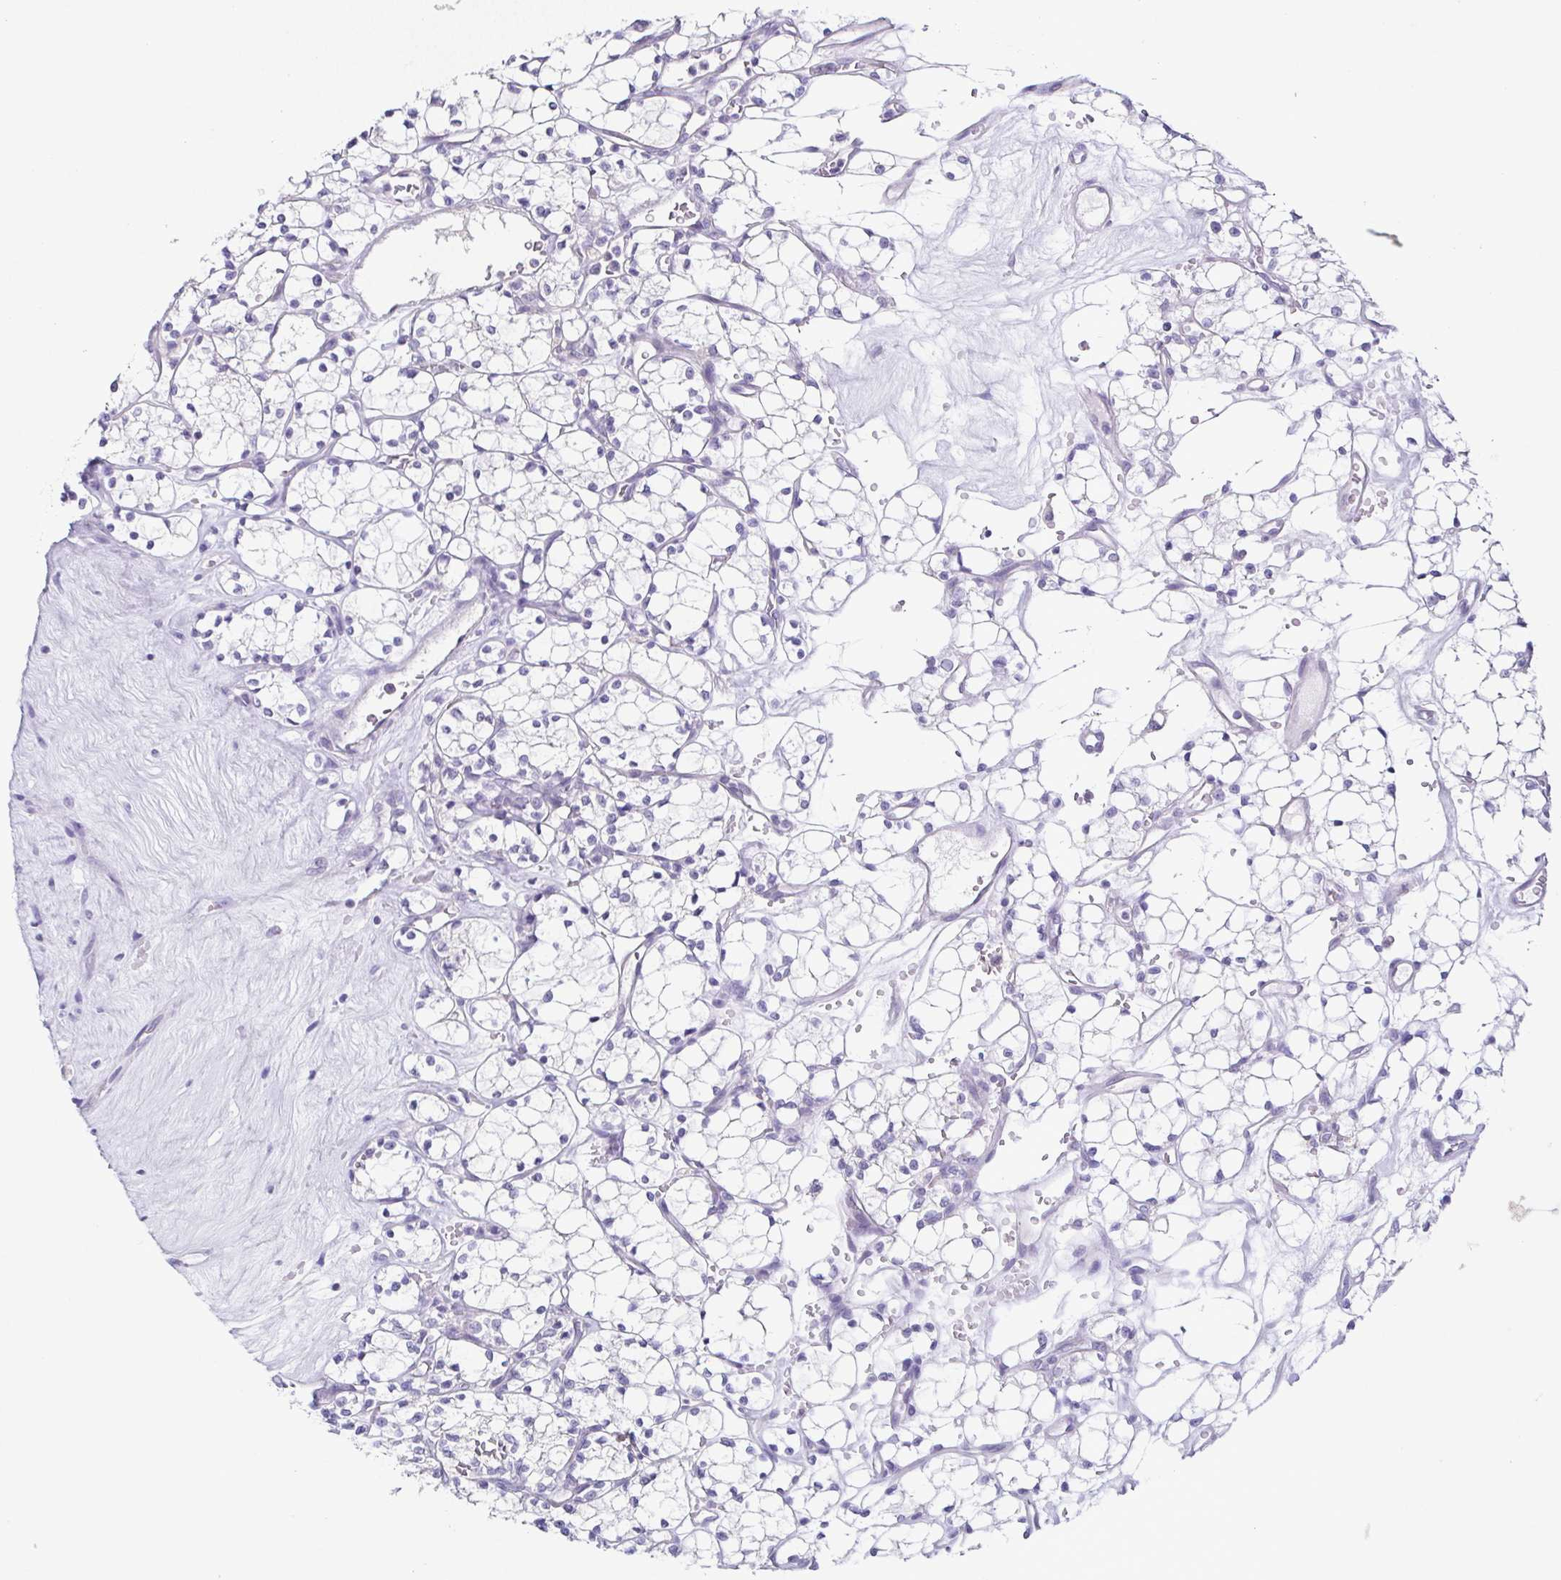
{"staining": {"intensity": "negative", "quantity": "none", "location": "none"}, "tissue": "renal cancer", "cell_type": "Tumor cells", "image_type": "cancer", "snomed": [{"axis": "morphology", "description": "Adenocarcinoma, NOS"}, {"axis": "topography", "description": "Kidney"}], "caption": "DAB (3,3'-diaminobenzidine) immunohistochemical staining of adenocarcinoma (renal) exhibits no significant expression in tumor cells.", "gene": "TP73", "patient": {"sex": "female", "age": 69}}